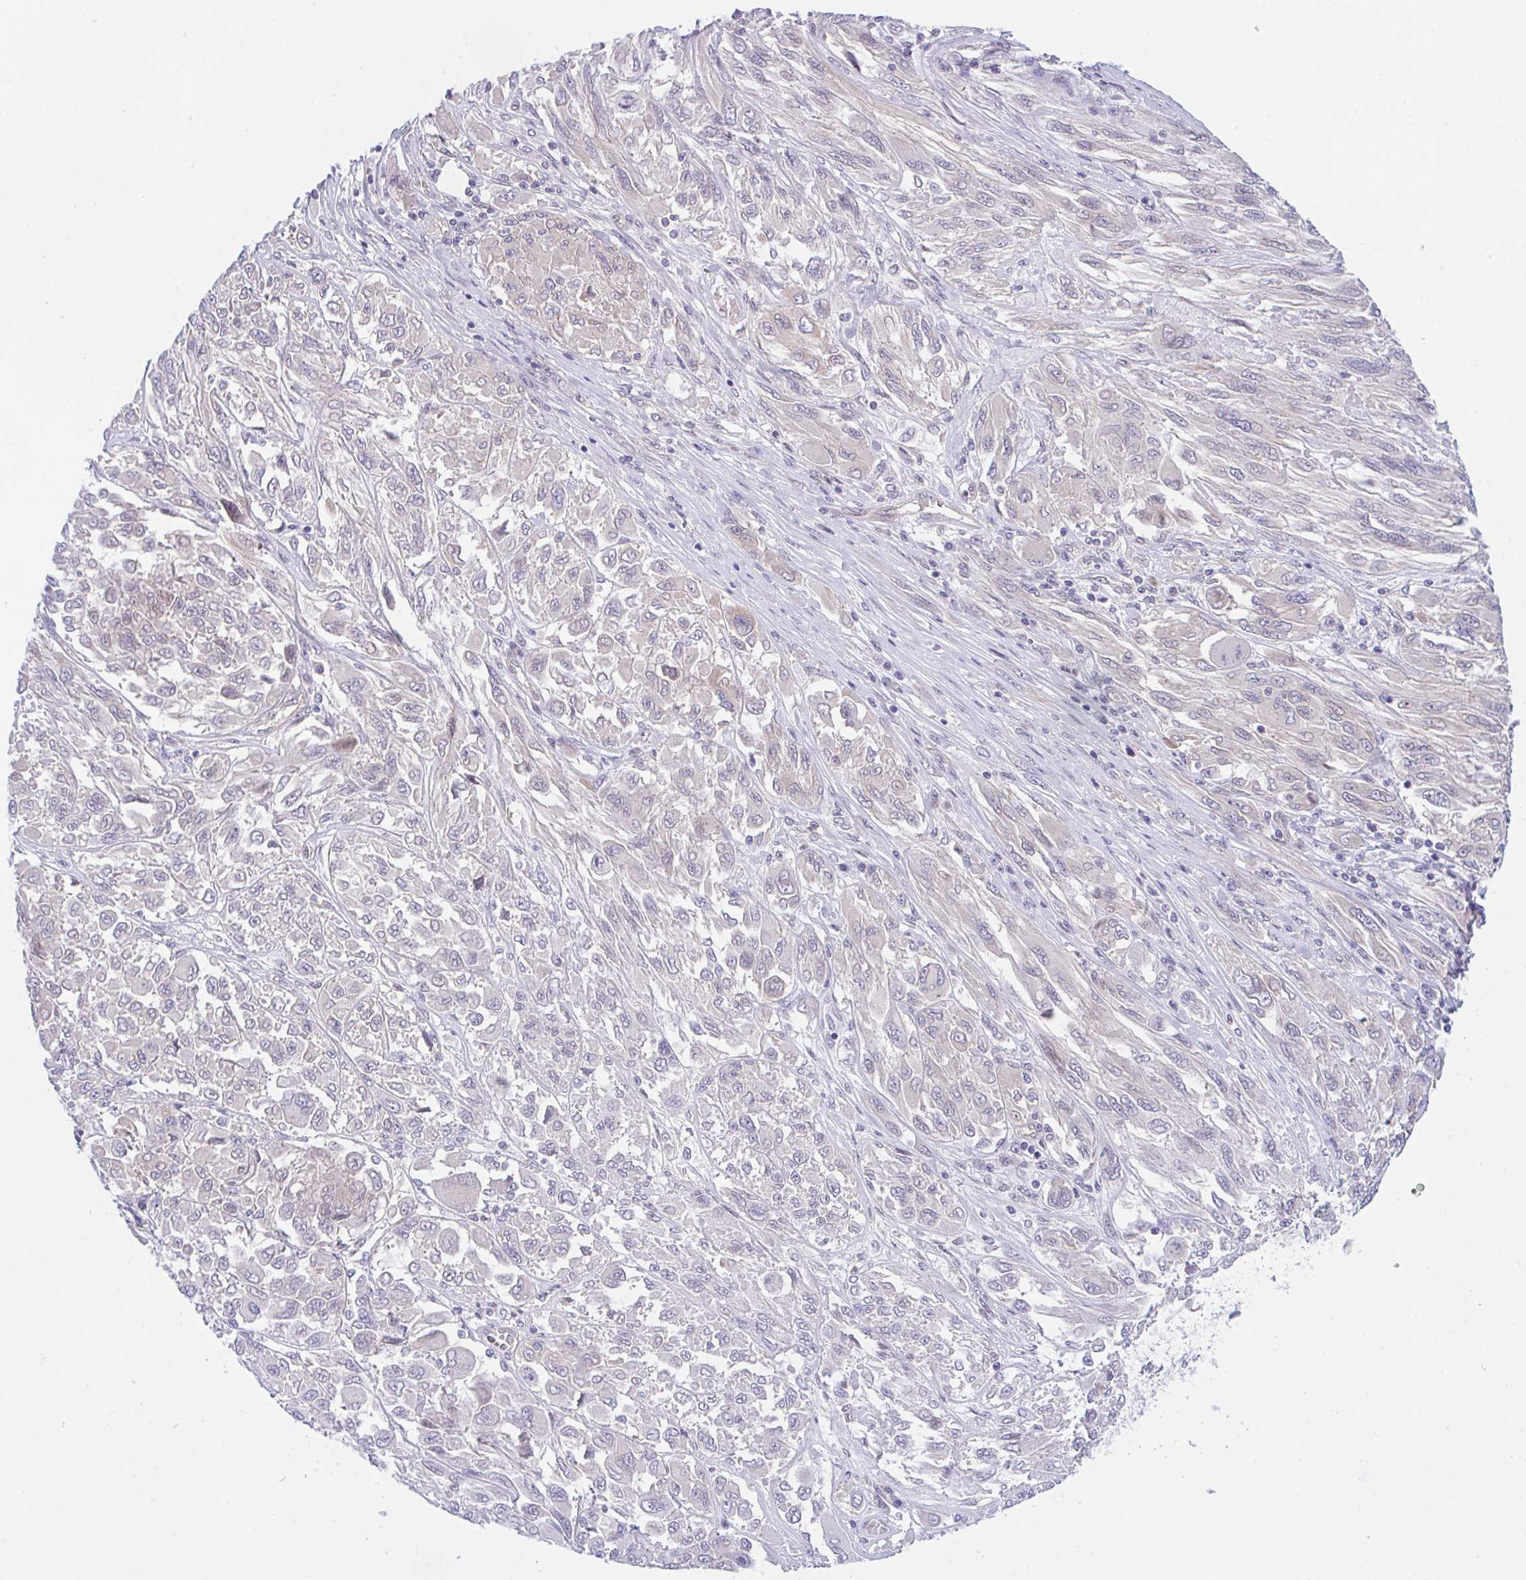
{"staining": {"intensity": "negative", "quantity": "none", "location": "none"}, "tissue": "melanoma", "cell_type": "Tumor cells", "image_type": "cancer", "snomed": [{"axis": "morphology", "description": "Malignant melanoma, NOS"}, {"axis": "topography", "description": "Skin"}], "caption": "This is an immunohistochemistry (IHC) image of malignant melanoma. There is no positivity in tumor cells.", "gene": "ZBED3", "patient": {"sex": "female", "age": 91}}